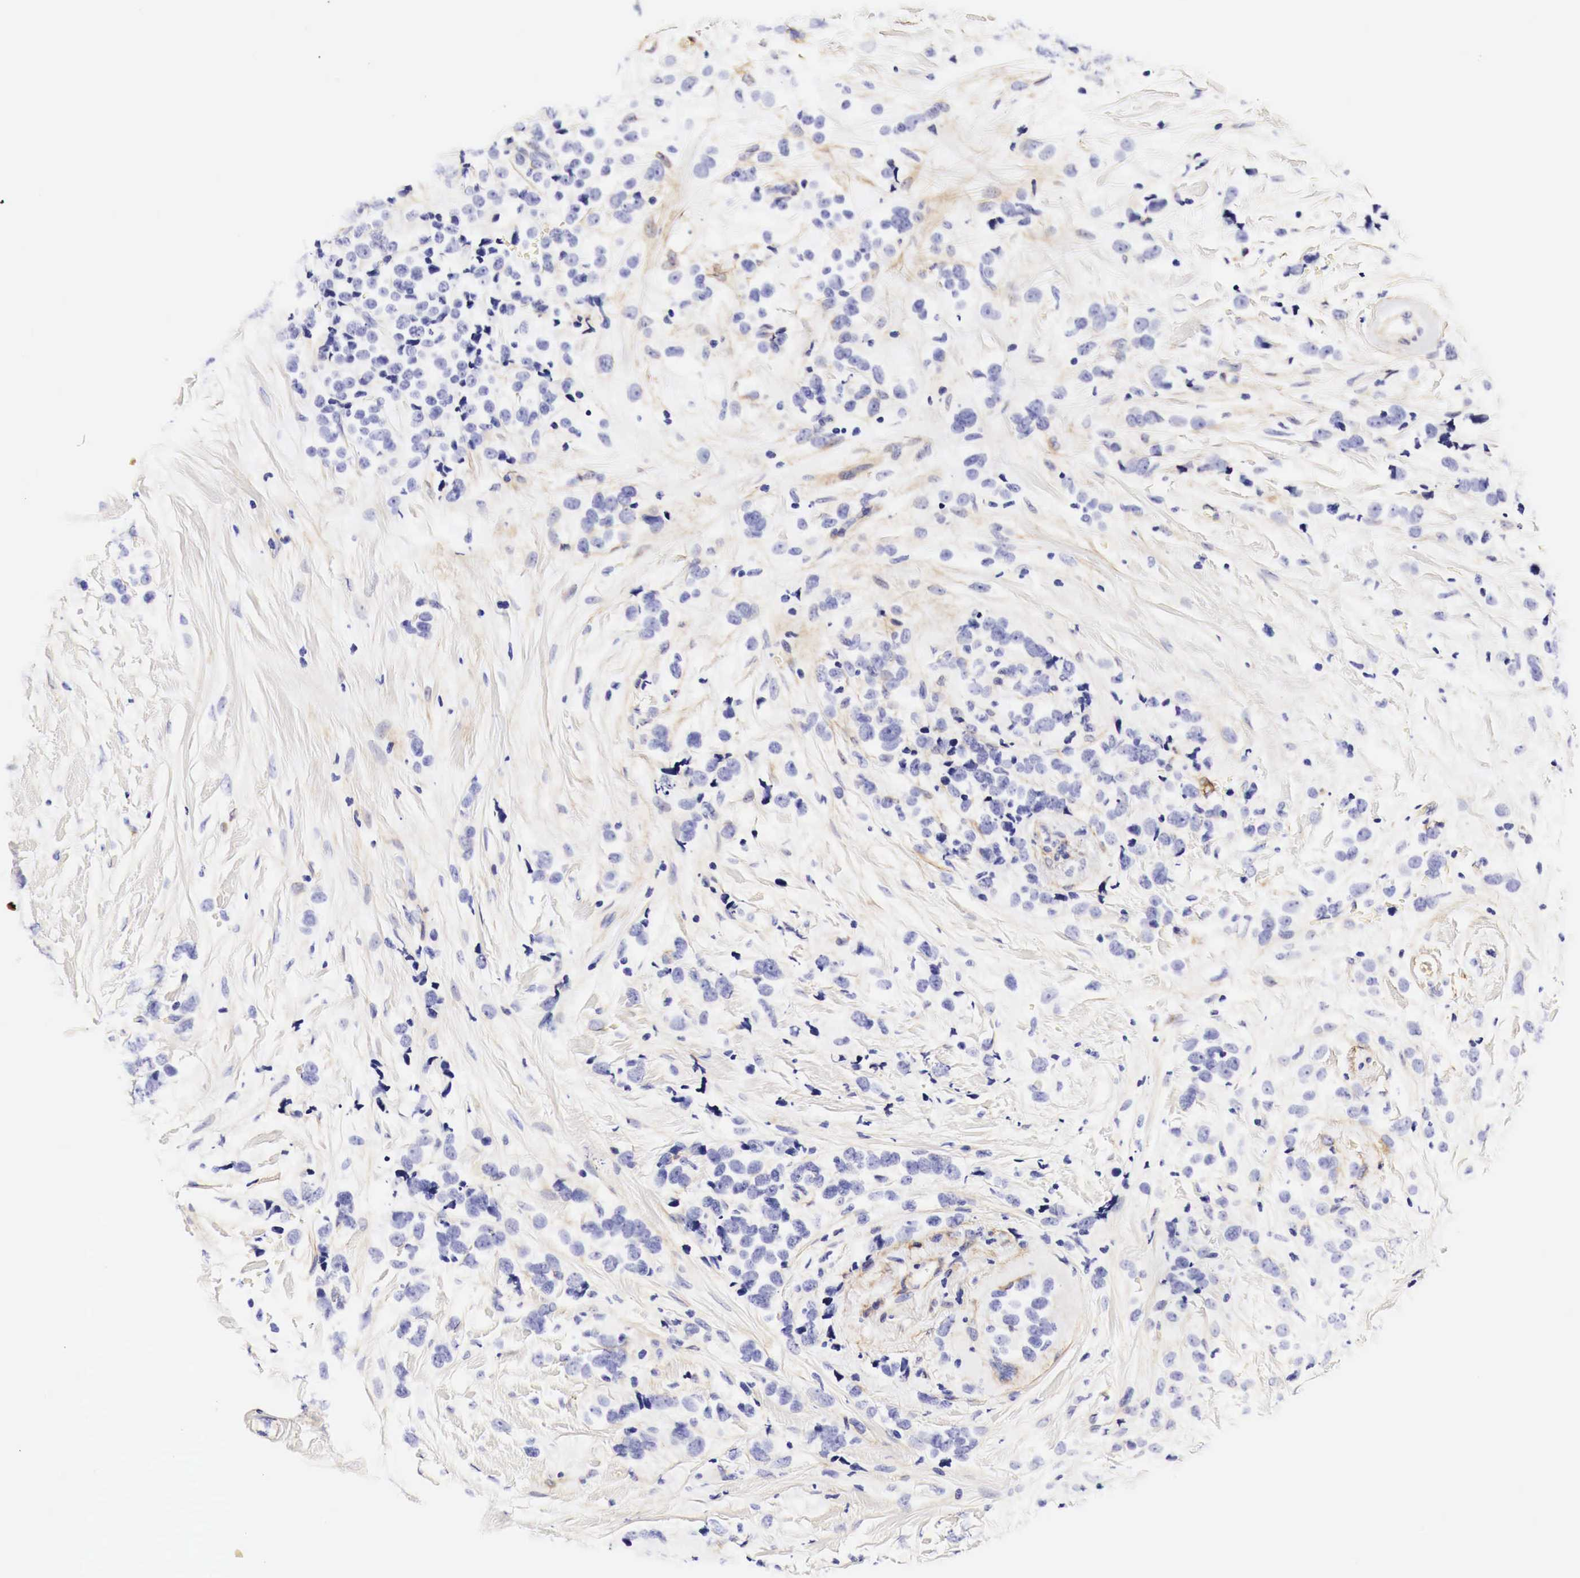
{"staining": {"intensity": "weak", "quantity": "<25%", "location": "cytoplasmic/membranous"}, "tissue": "breast cancer", "cell_type": "Tumor cells", "image_type": "cancer", "snomed": [{"axis": "morphology", "description": "Lobular carcinoma"}, {"axis": "topography", "description": "Breast"}], "caption": "Tumor cells are negative for protein expression in human breast lobular carcinoma.", "gene": "EGFR", "patient": {"sex": "female", "age": 57}}